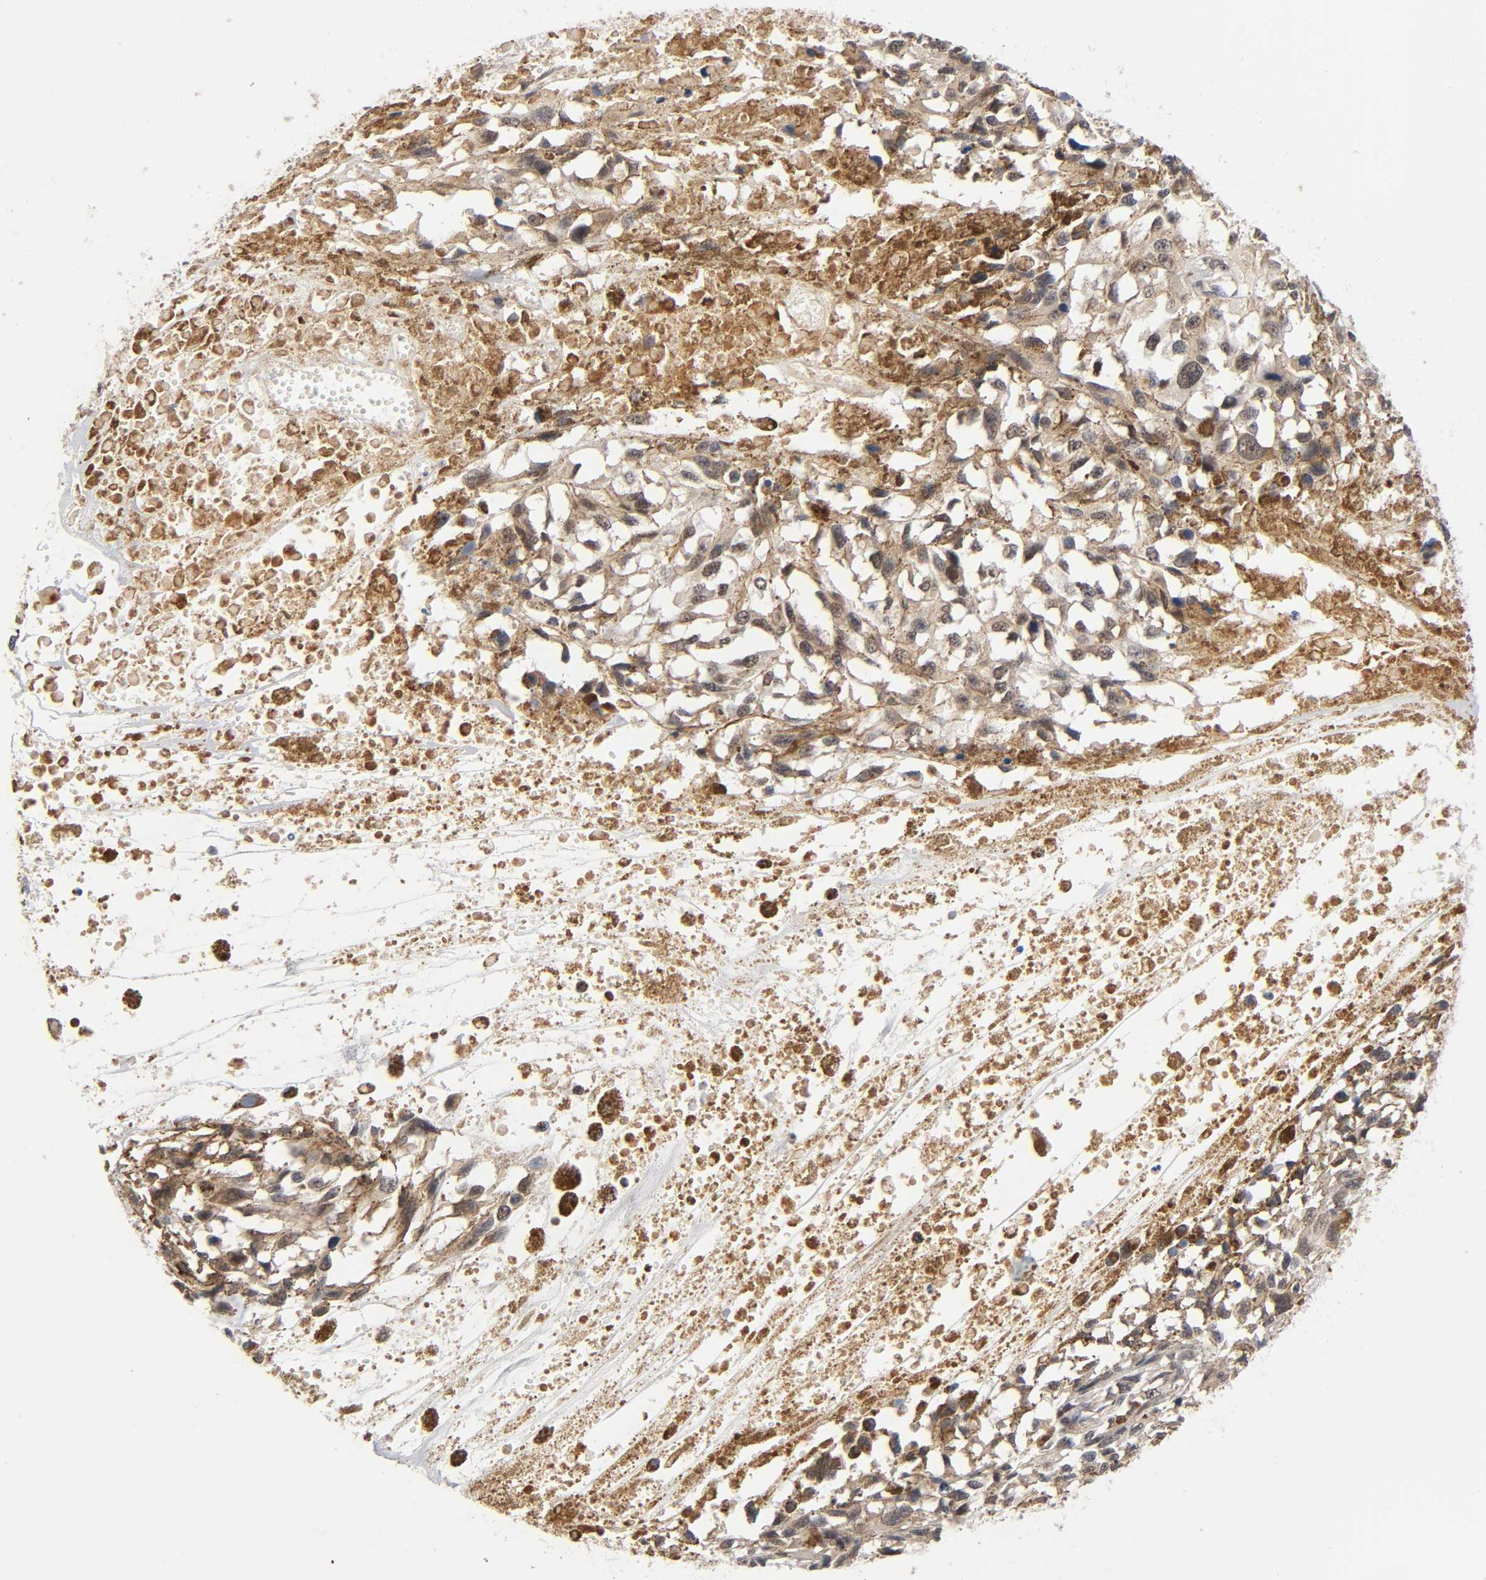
{"staining": {"intensity": "moderate", "quantity": ">75%", "location": "cytoplasmic/membranous"}, "tissue": "melanoma", "cell_type": "Tumor cells", "image_type": "cancer", "snomed": [{"axis": "morphology", "description": "Malignant melanoma, Metastatic site"}, {"axis": "topography", "description": "Lymph node"}], "caption": "Malignant melanoma (metastatic site) stained with DAB (3,3'-diaminobenzidine) immunohistochemistry shows medium levels of moderate cytoplasmic/membranous expression in approximately >75% of tumor cells.", "gene": "PRKAB1", "patient": {"sex": "male", "age": 59}}